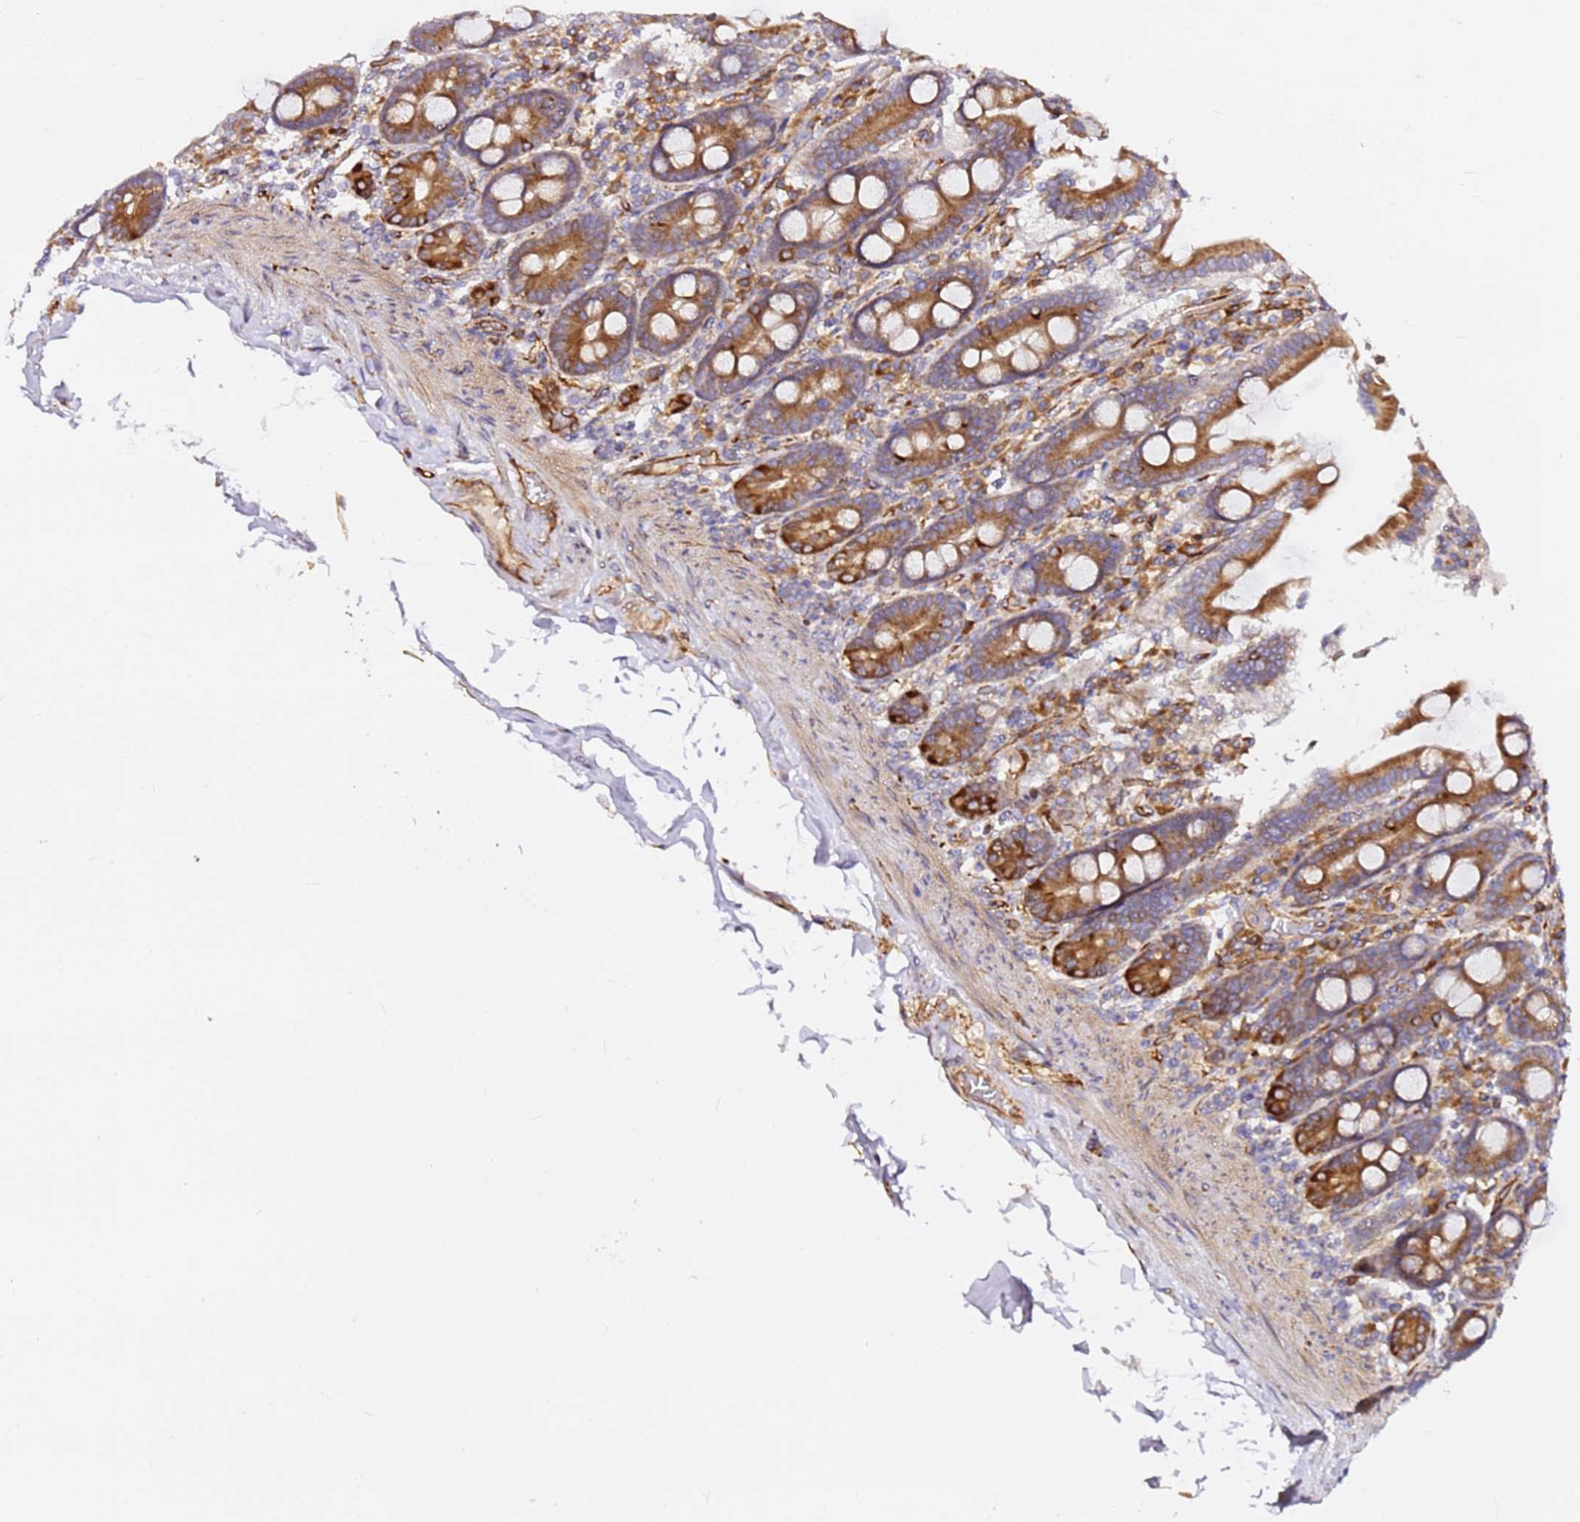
{"staining": {"intensity": "moderate", "quantity": ">75%", "location": "cytoplasmic/membranous"}, "tissue": "duodenum", "cell_type": "Glandular cells", "image_type": "normal", "snomed": [{"axis": "morphology", "description": "Normal tissue, NOS"}, {"axis": "topography", "description": "Duodenum"}], "caption": "Approximately >75% of glandular cells in benign duodenum display moderate cytoplasmic/membranous protein staining as visualized by brown immunohistochemical staining.", "gene": "KIF7", "patient": {"sex": "male", "age": 55}}